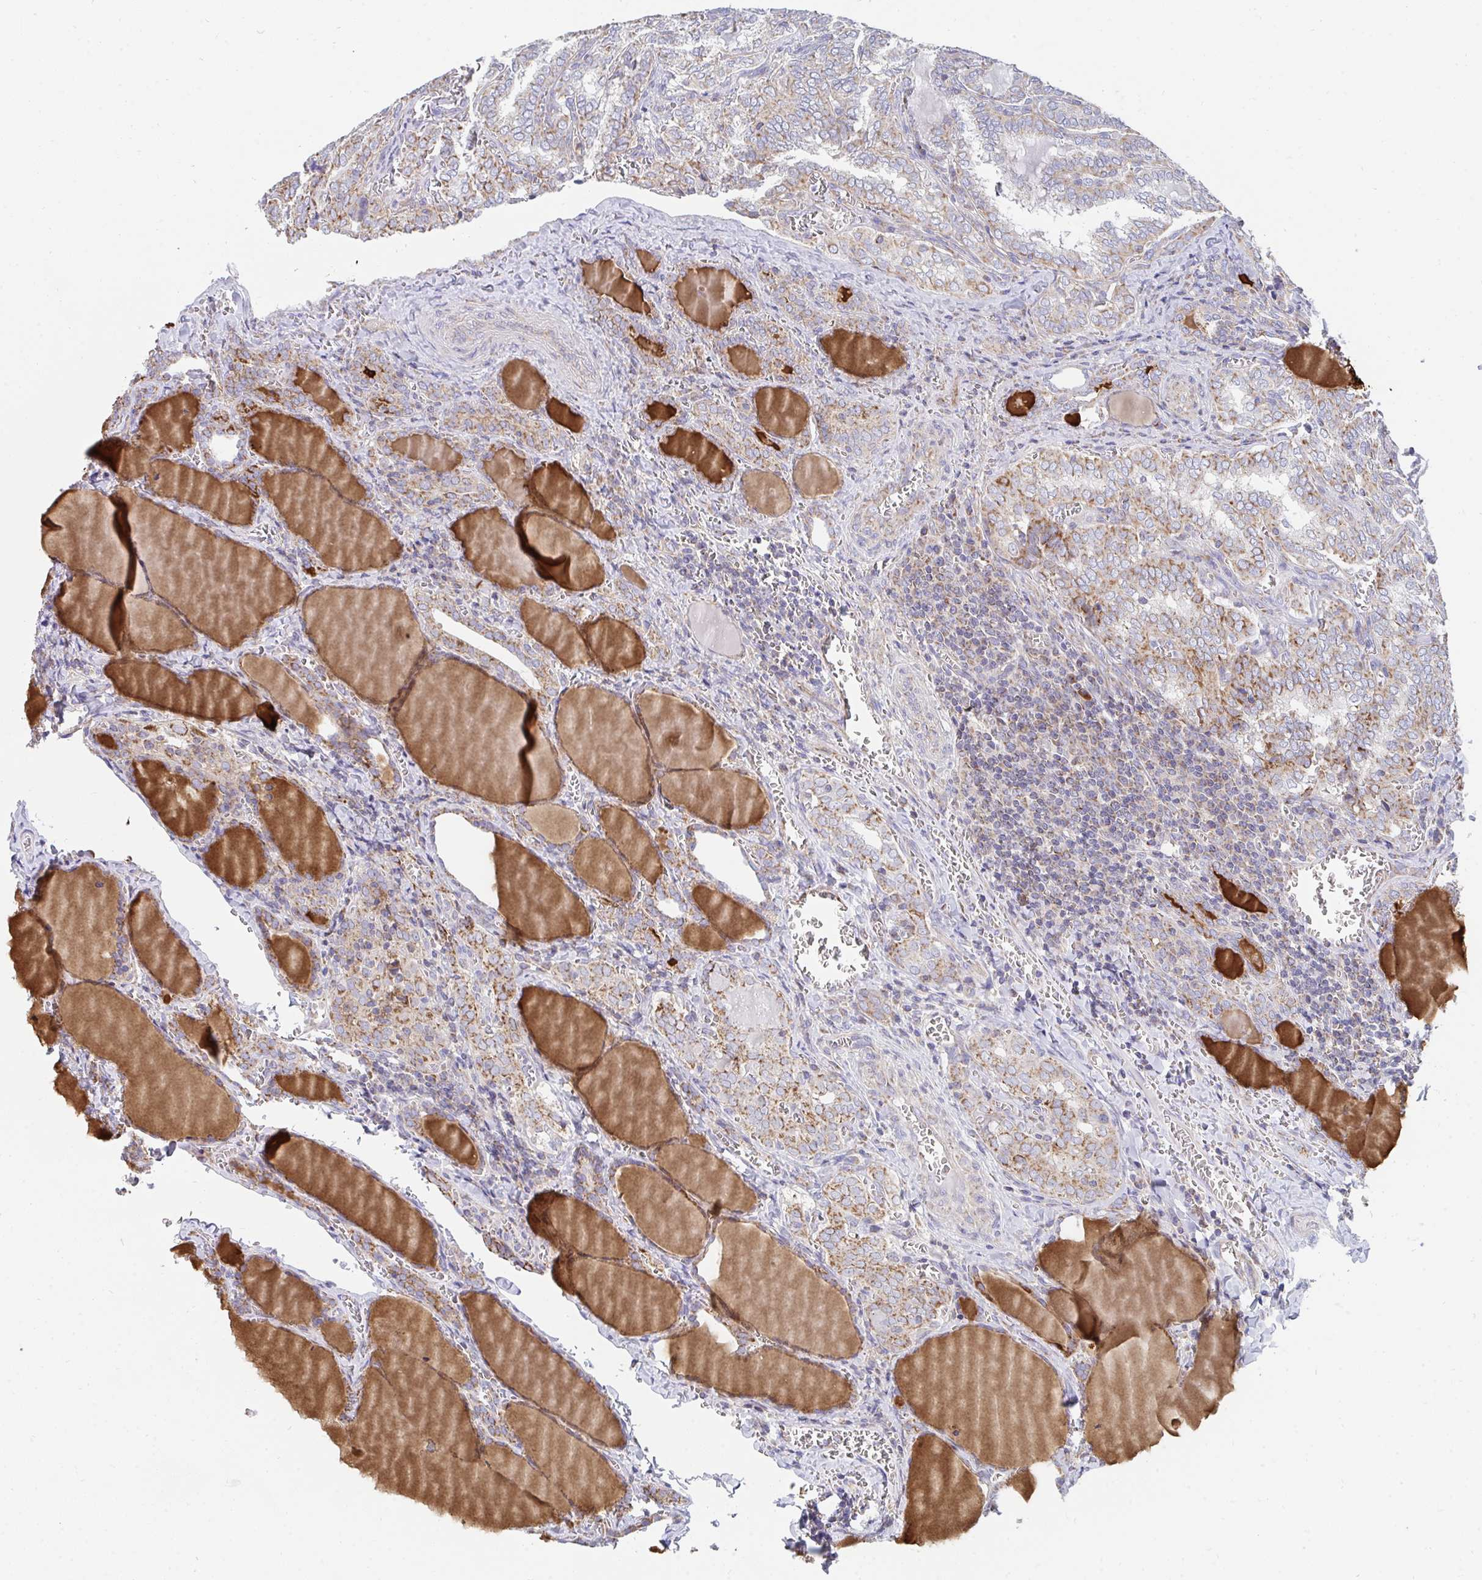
{"staining": {"intensity": "moderate", "quantity": ">75%", "location": "cytoplasmic/membranous"}, "tissue": "thyroid cancer", "cell_type": "Tumor cells", "image_type": "cancer", "snomed": [{"axis": "morphology", "description": "Papillary adenocarcinoma, NOS"}, {"axis": "topography", "description": "Thyroid gland"}], "caption": "High-power microscopy captured an IHC image of thyroid cancer, revealing moderate cytoplasmic/membranous positivity in approximately >75% of tumor cells. Using DAB (3,3'-diaminobenzidine) (brown) and hematoxylin (blue) stains, captured at high magnification using brightfield microscopy.", "gene": "PC", "patient": {"sex": "female", "age": 30}}